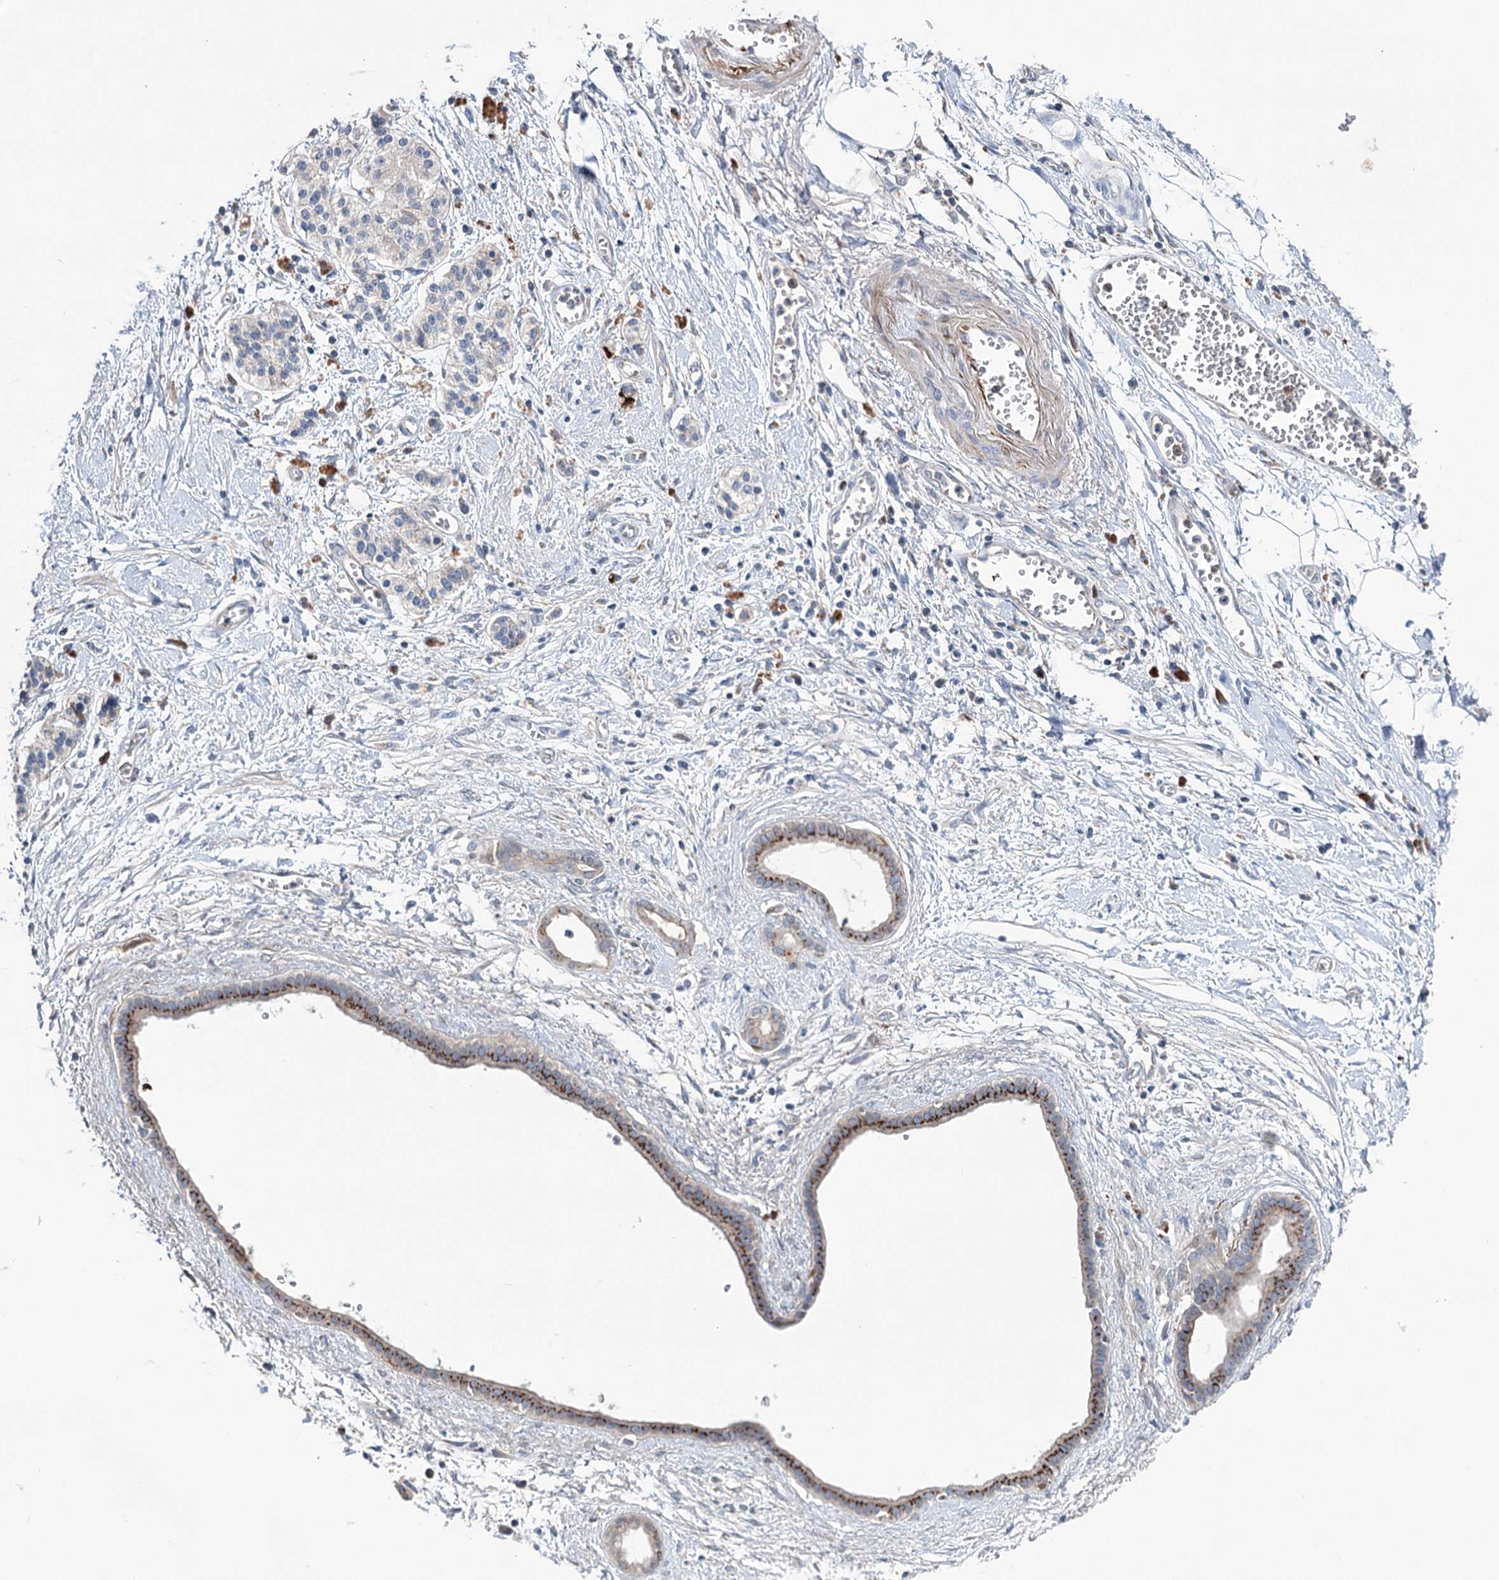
{"staining": {"intensity": "weak", "quantity": ">75%", "location": "cytoplasmic/membranous"}, "tissue": "adipose tissue", "cell_type": "Adipocytes", "image_type": "normal", "snomed": [{"axis": "morphology", "description": "Normal tissue, NOS"}, {"axis": "morphology", "description": "Adenocarcinoma, NOS"}, {"axis": "topography", "description": "Pancreas"}, {"axis": "topography", "description": "Peripheral nerve tissue"}], "caption": "A photomicrograph of adipose tissue stained for a protein shows weak cytoplasmic/membranous brown staining in adipocytes.", "gene": "NCAPD2", "patient": {"sex": "male", "age": 59}}